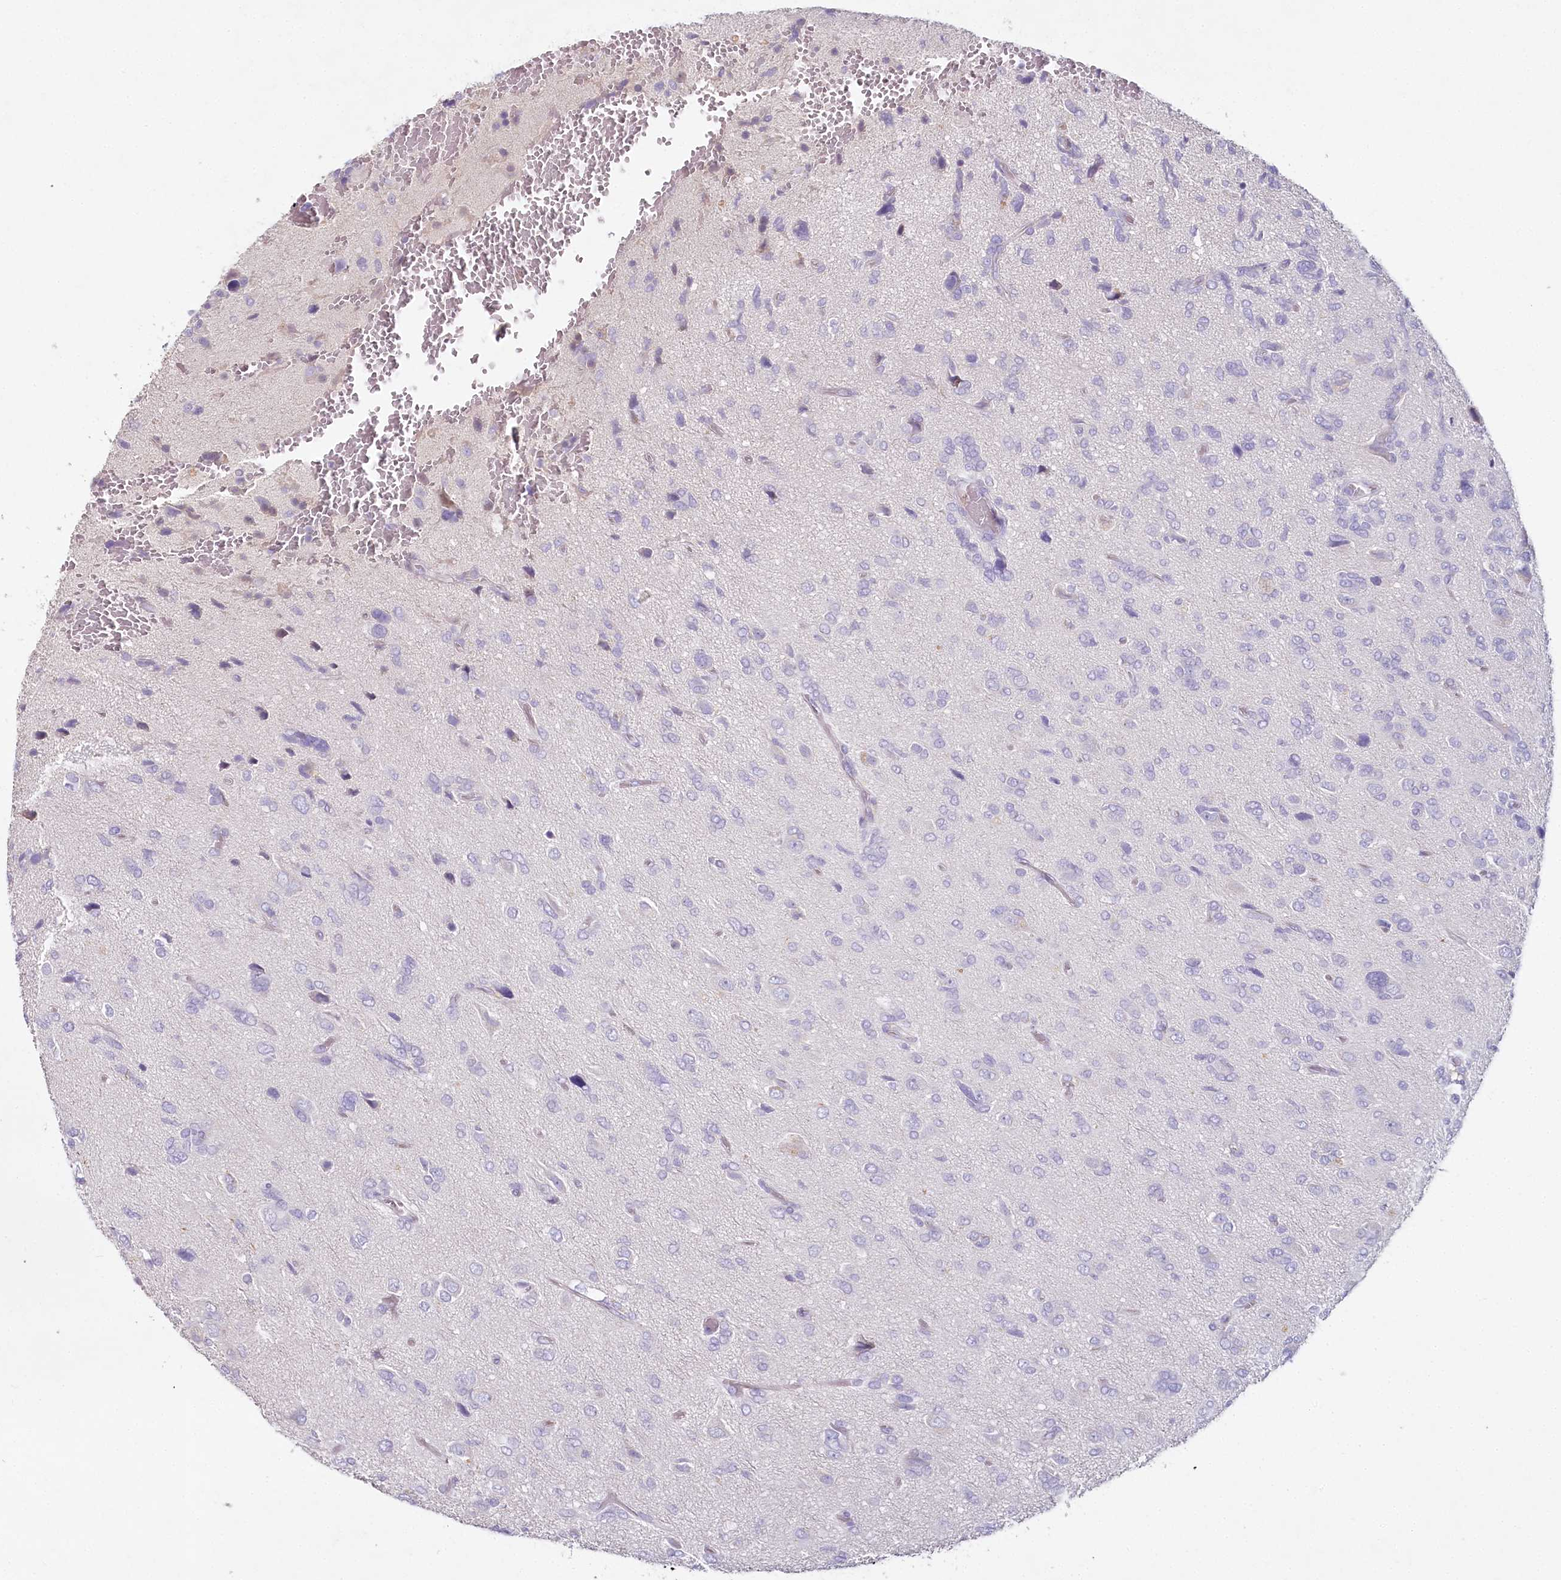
{"staining": {"intensity": "negative", "quantity": "none", "location": "none"}, "tissue": "glioma", "cell_type": "Tumor cells", "image_type": "cancer", "snomed": [{"axis": "morphology", "description": "Glioma, malignant, High grade"}, {"axis": "topography", "description": "Brain"}], "caption": "DAB (3,3'-diaminobenzidine) immunohistochemical staining of malignant glioma (high-grade) demonstrates no significant positivity in tumor cells.", "gene": "HPD", "patient": {"sex": "female", "age": 59}}